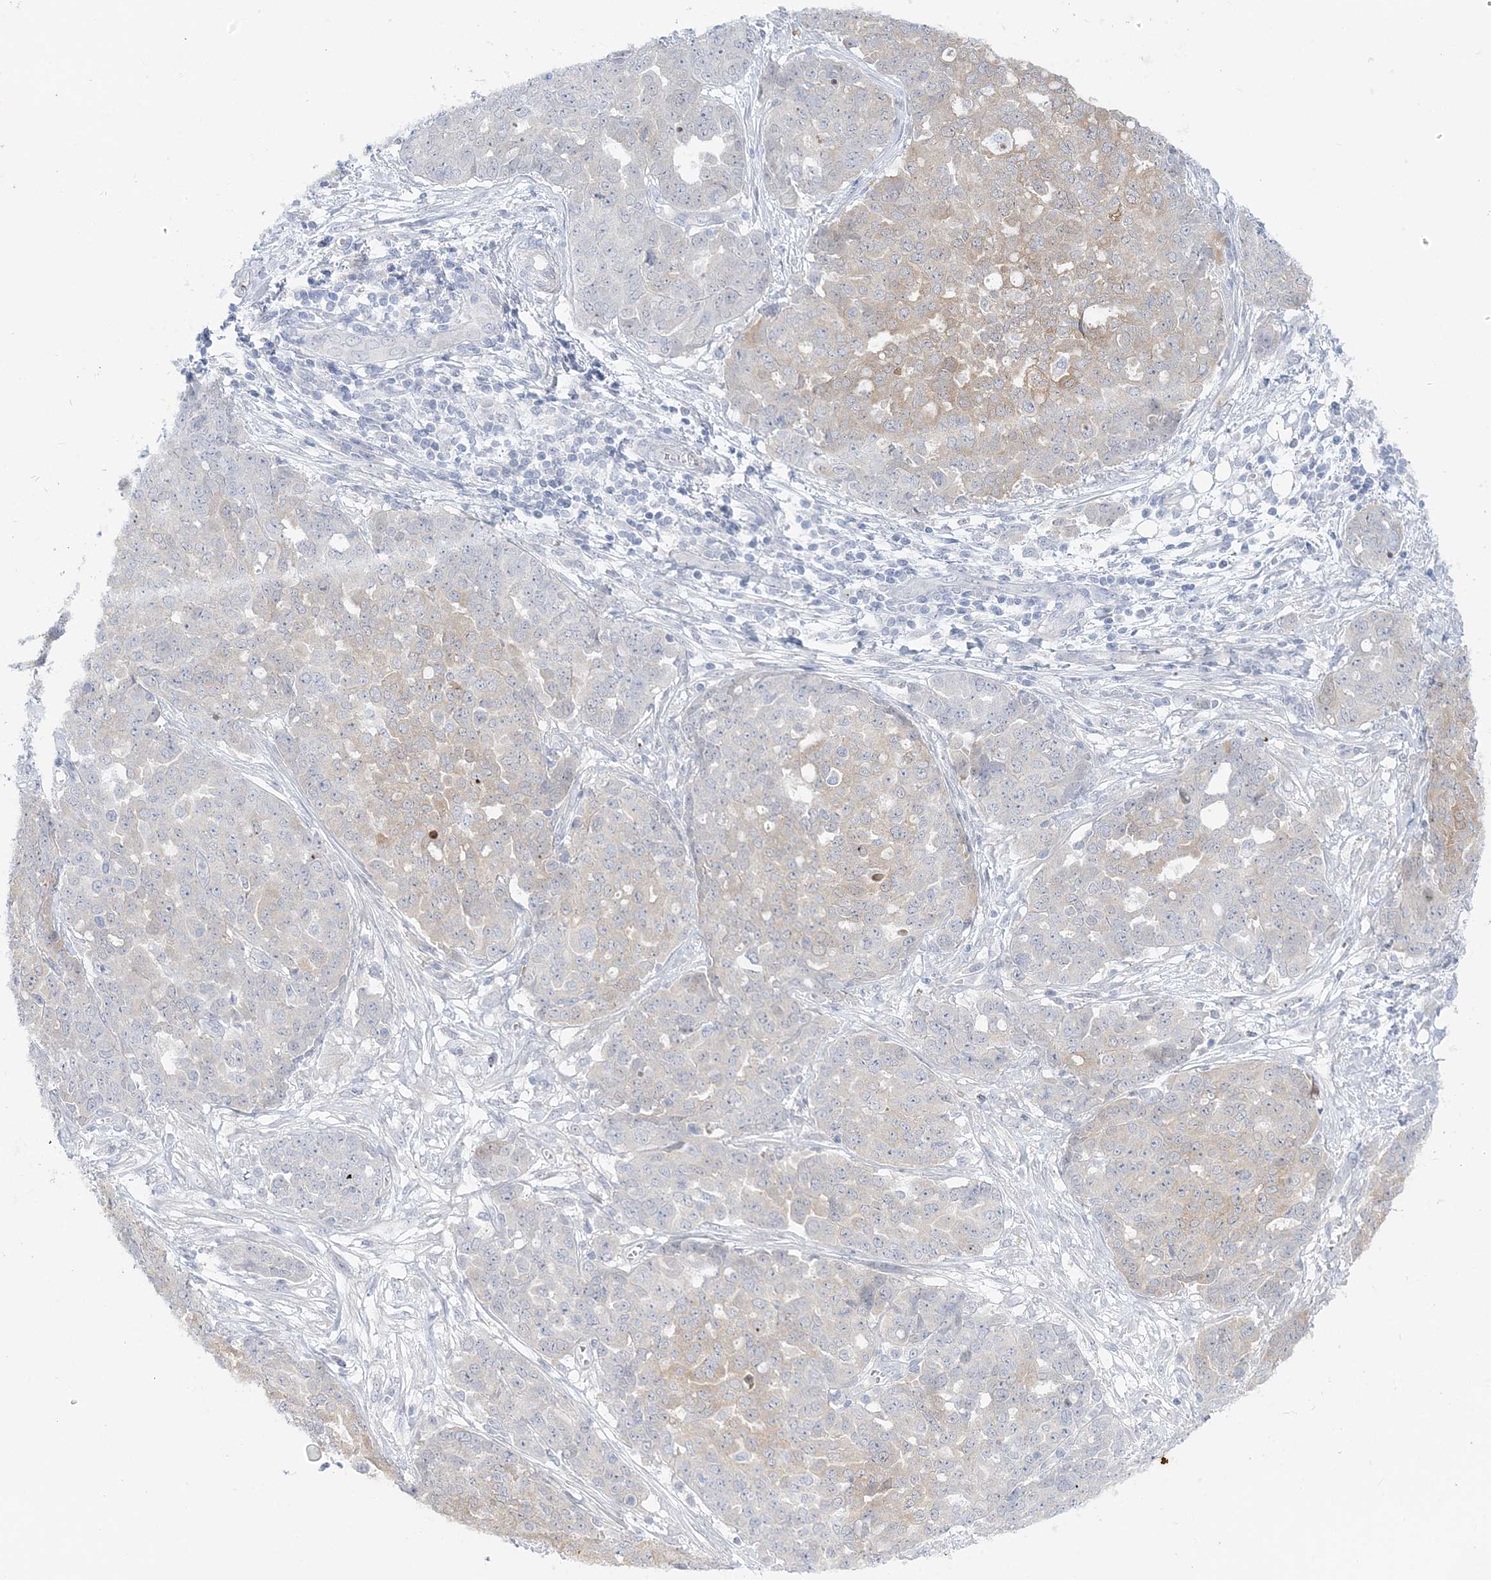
{"staining": {"intensity": "weak", "quantity": "<25%", "location": "cytoplasmic/membranous"}, "tissue": "ovarian cancer", "cell_type": "Tumor cells", "image_type": "cancer", "snomed": [{"axis": "morphology", "description": "Cystadenocarcinoma, serous, NOS"}, {"axis": "topography", "description": "Soft tissue"}, {"axis": "topography", "description": "Ovary"}], "caption": "An immunohistochemistry (IHC) image of serous cystadenocarcinoma (ovarian) is shown. There is no staining in tumor cells of serous cystadenocarcinoma (ovarian).", "gene": "THADA", "patient": {"sex": "female", "age": 57}}